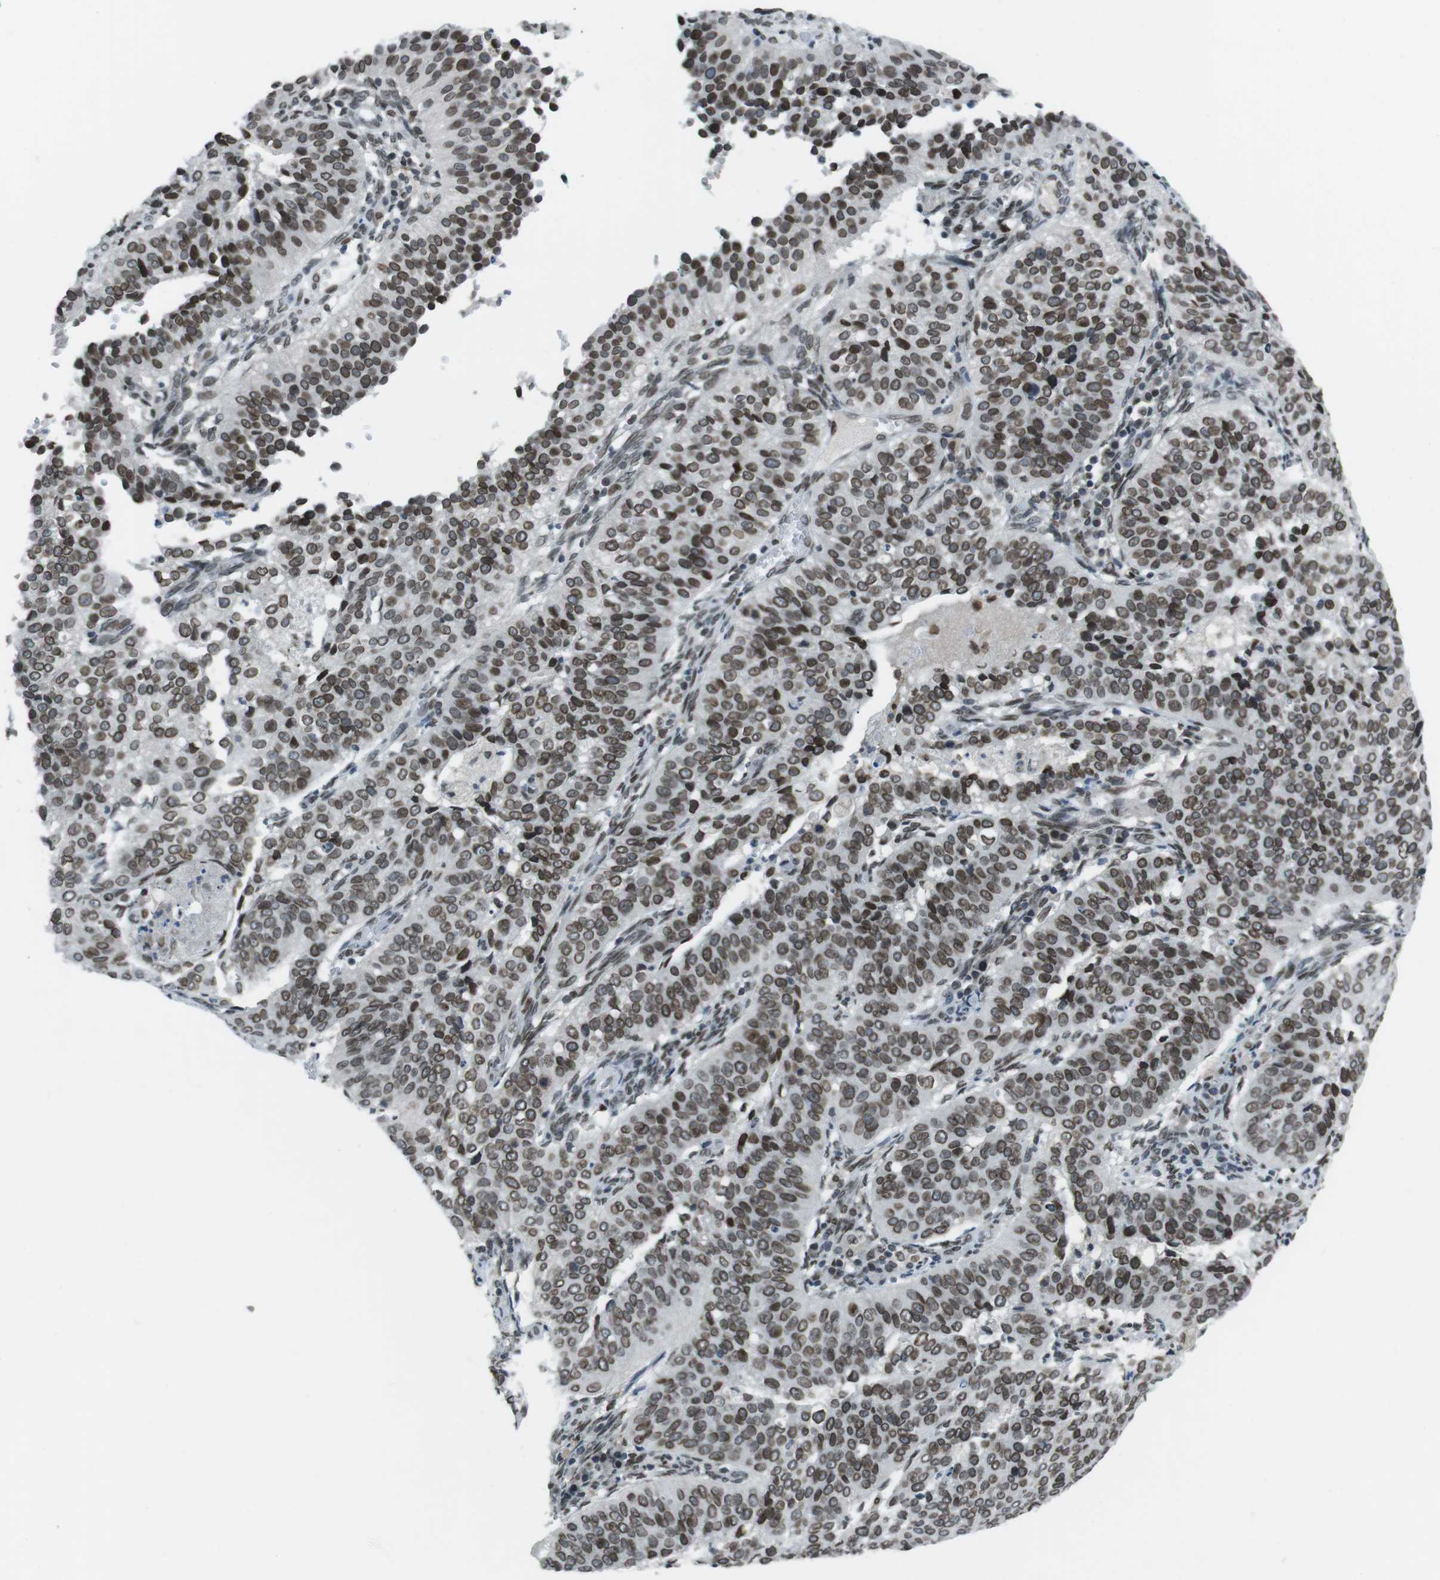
{"staining": {"intensity": "moderate", "quantity": ">75%", "location": "cytoplasmic/membranous,nuclear"}, "tissue": "cervical cancer", "cell_type": "Tumor cells", "image_type": "cancer", "snomed": [{"axis": "morphology", "description": "Normal tissue, NOS"}, {"axis": "morphology", "description": "Squamous cell carcinoma, NOS"}, {"axis": "topography", "description": "Cervix"}], "caption": "Cervical cancer stained with a protein marker exhibits moderate staining in tumor cells.", "gene": "MAD1L1", "patient": {"sex": "female", "age": 39}}